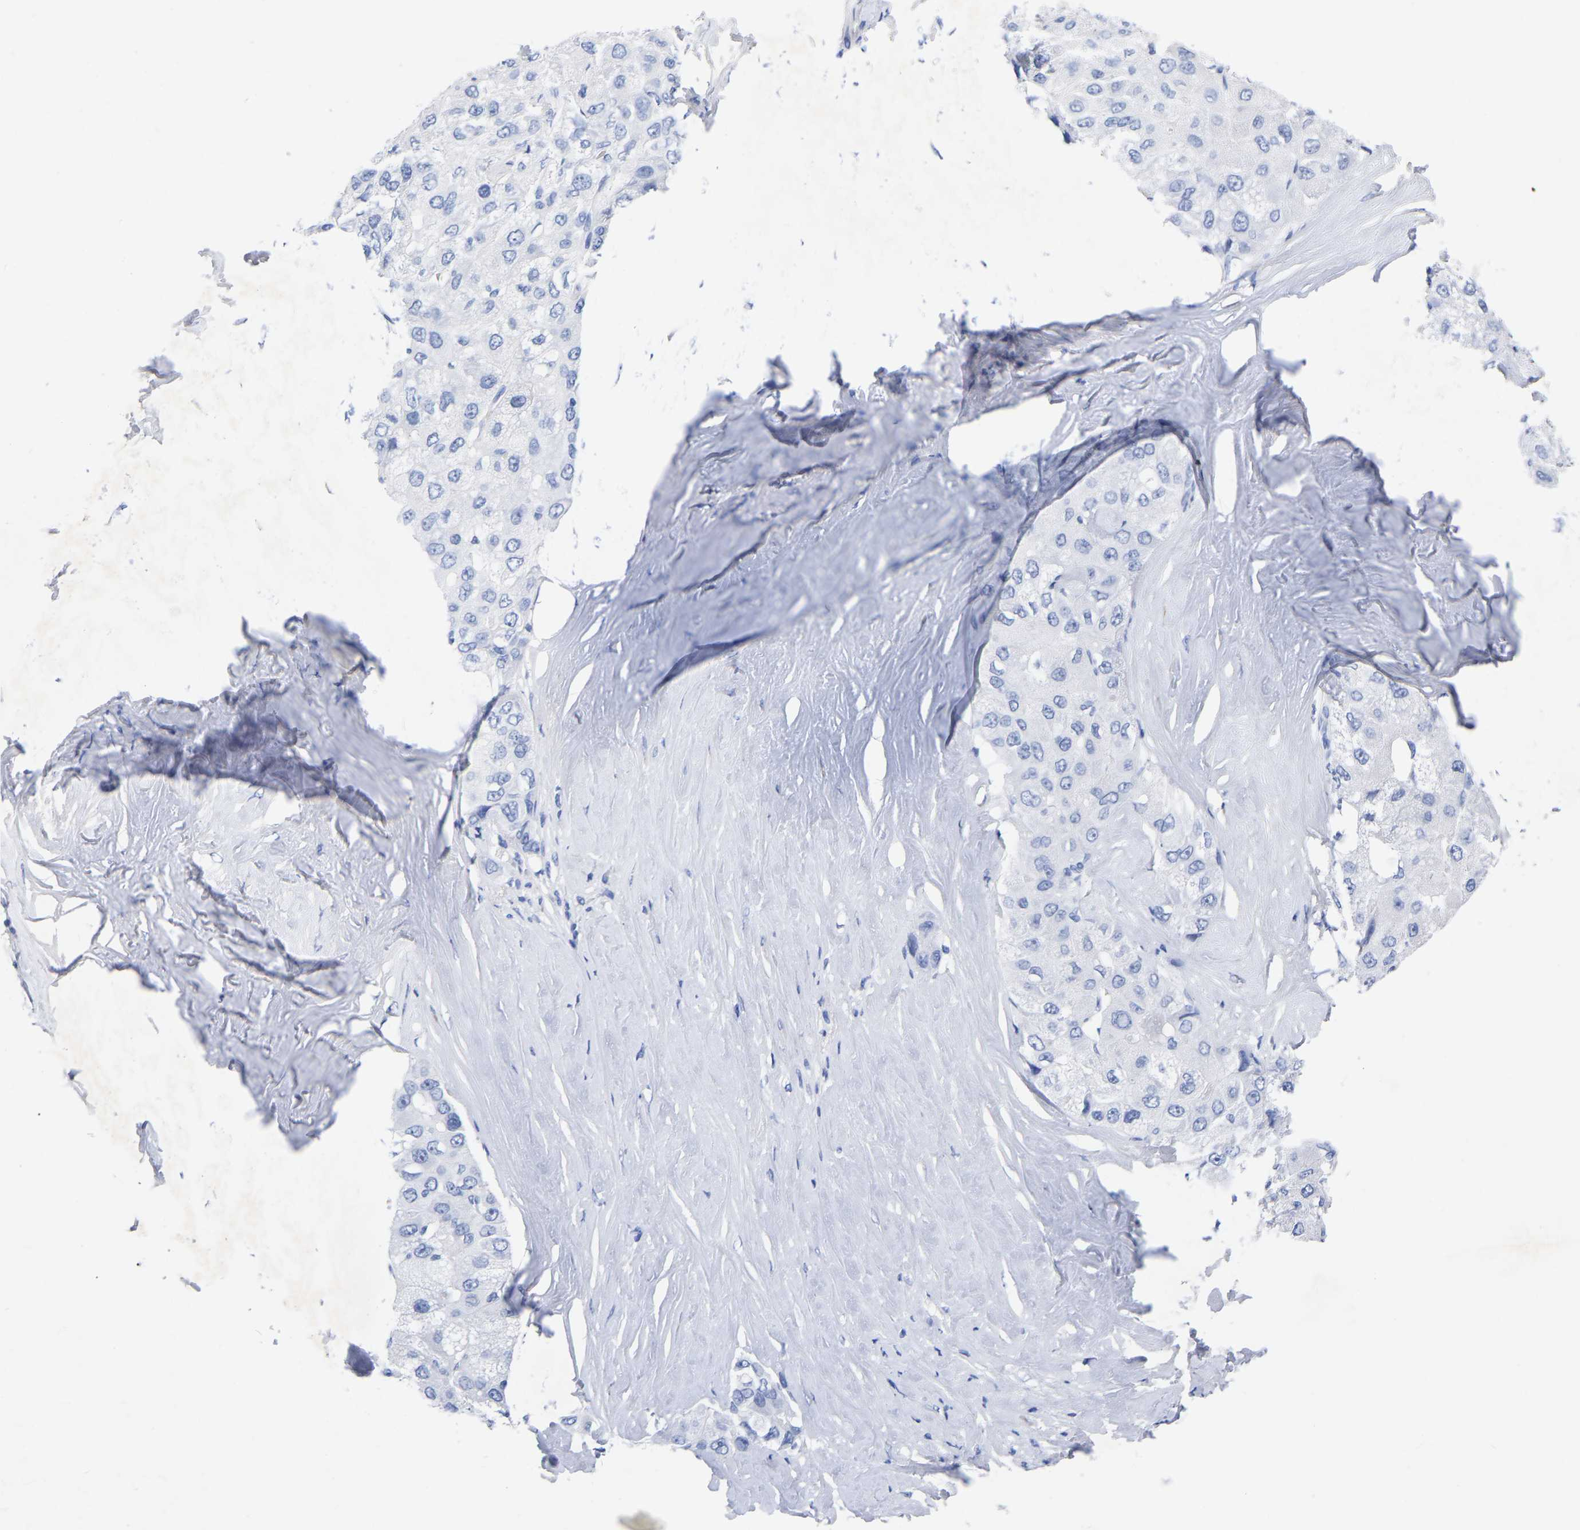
{"staining": {"intensity": "negative", "quantity": "none", "location": "none"}, "tissue": "liver cancer", "cell_type": "Tumor cells", "image_type": "cancer", "snomed": [{"axis": "morphology", "description": "Carcinoma, Hepatocellular, NOS"}, {"axis": "topography", "description": "Liver"}], "caption": "Immunohistochemistry (IHC) photomicrograph of neoplastic tissue: human liver hepatocellular carcinoma stained with DAB exhibits no significant protein positivity in tumor cells.", "gene": "HAPLN1", "patient": {"sex": "male", "age": 80}}